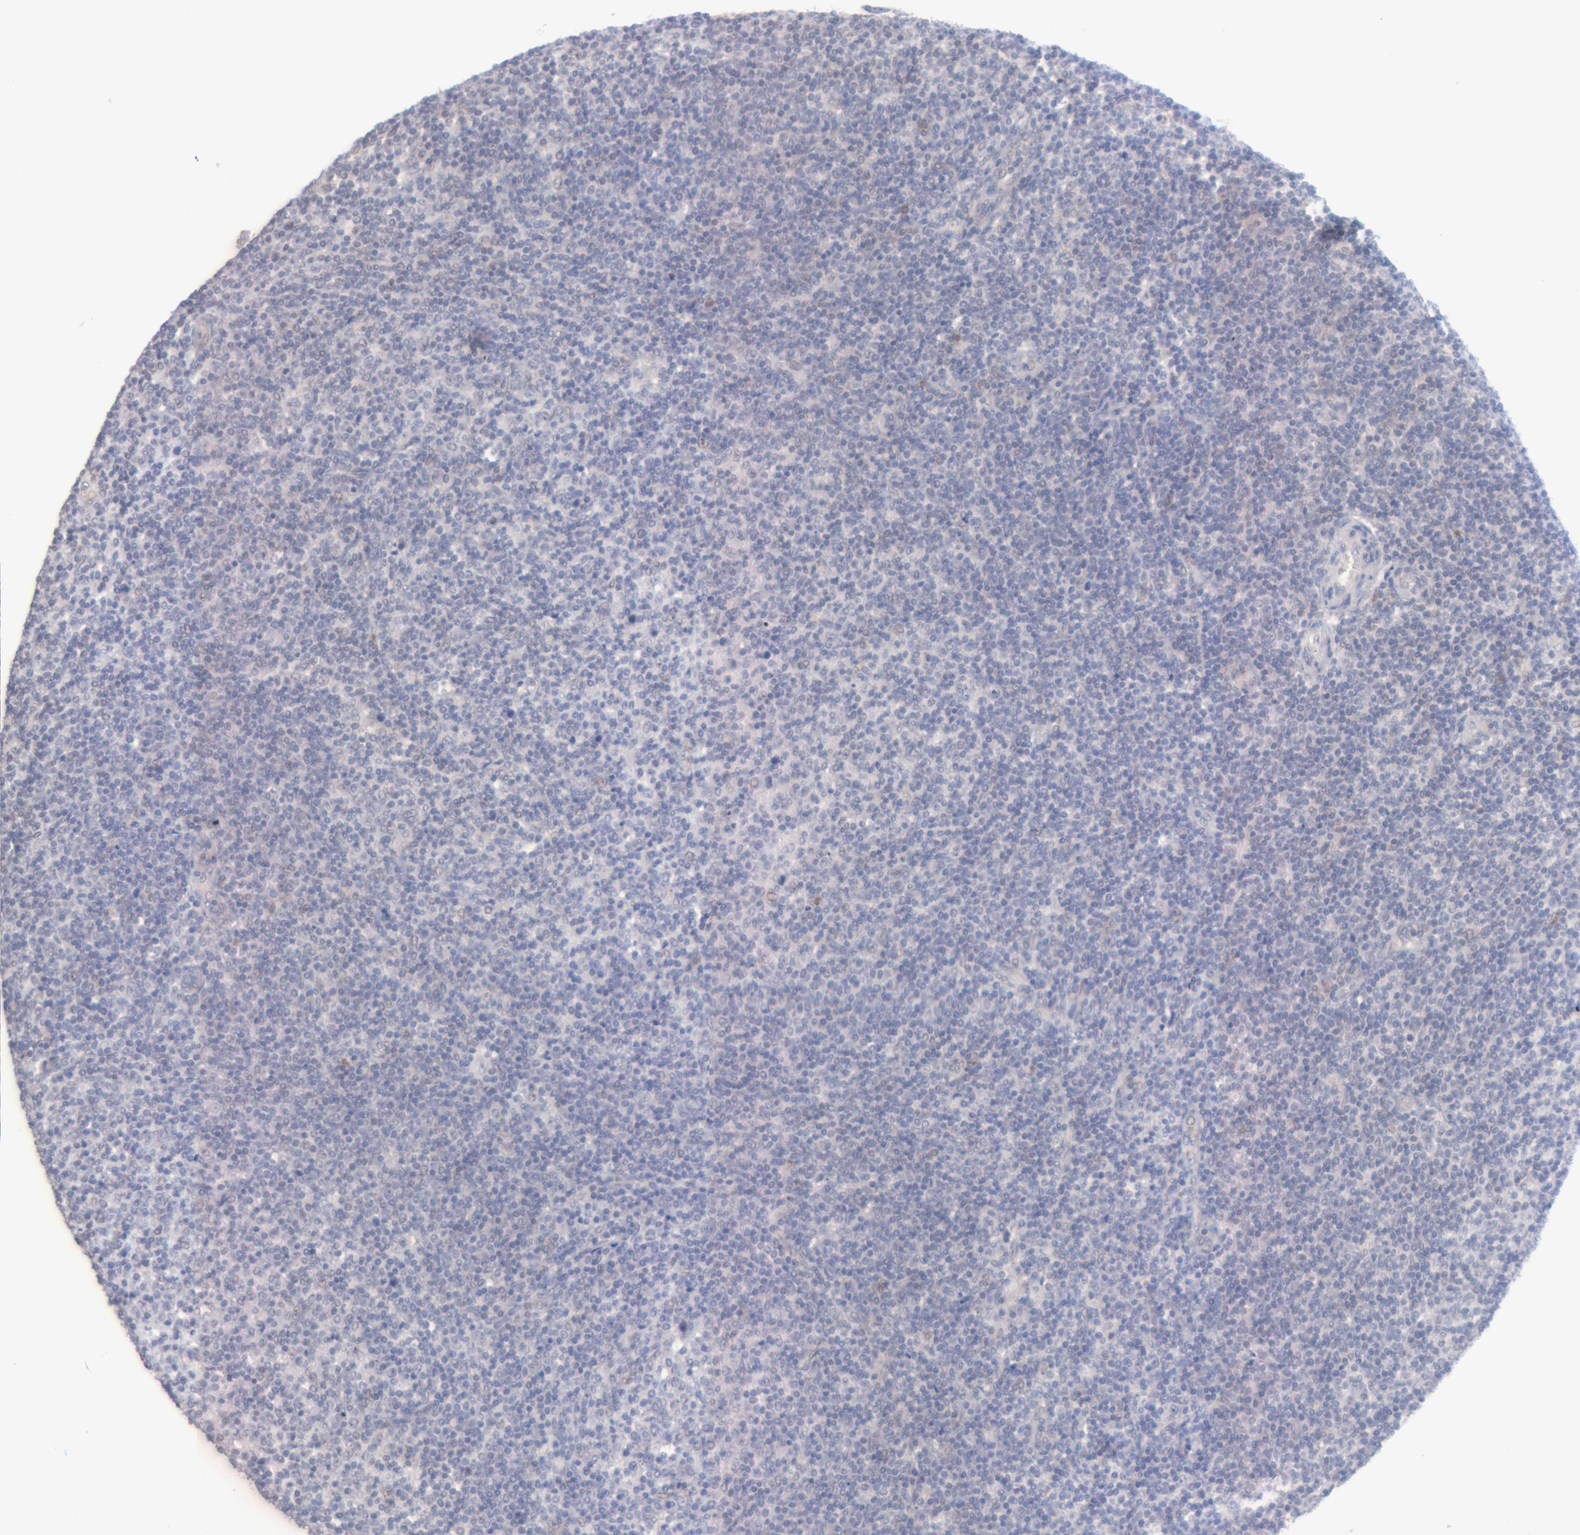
{"staining": {"intensity": "weak", "quantity": "<25%", "location": "cytoplasmic/membranous"}, "tissue": "lymphoma", "cell_type": "Tumor cells", "image_type": "cancer", "snomed": [{"axis": "morphology", "description": "Malignant lymphoma, non-Hodgkin's type, Low grade"}, {"axis": "topography", "description": "Lymph node"}], "caption": "Immunohistochemistry (IHC) photomicrograph of neoplastic tissue: lymphoma stained with DAB (3,3'-diaminobenzidine) displays no significant protein positivity in tumor cells.", "gene": "MGAM", "patient": {"sex": "male", "age": 70}}